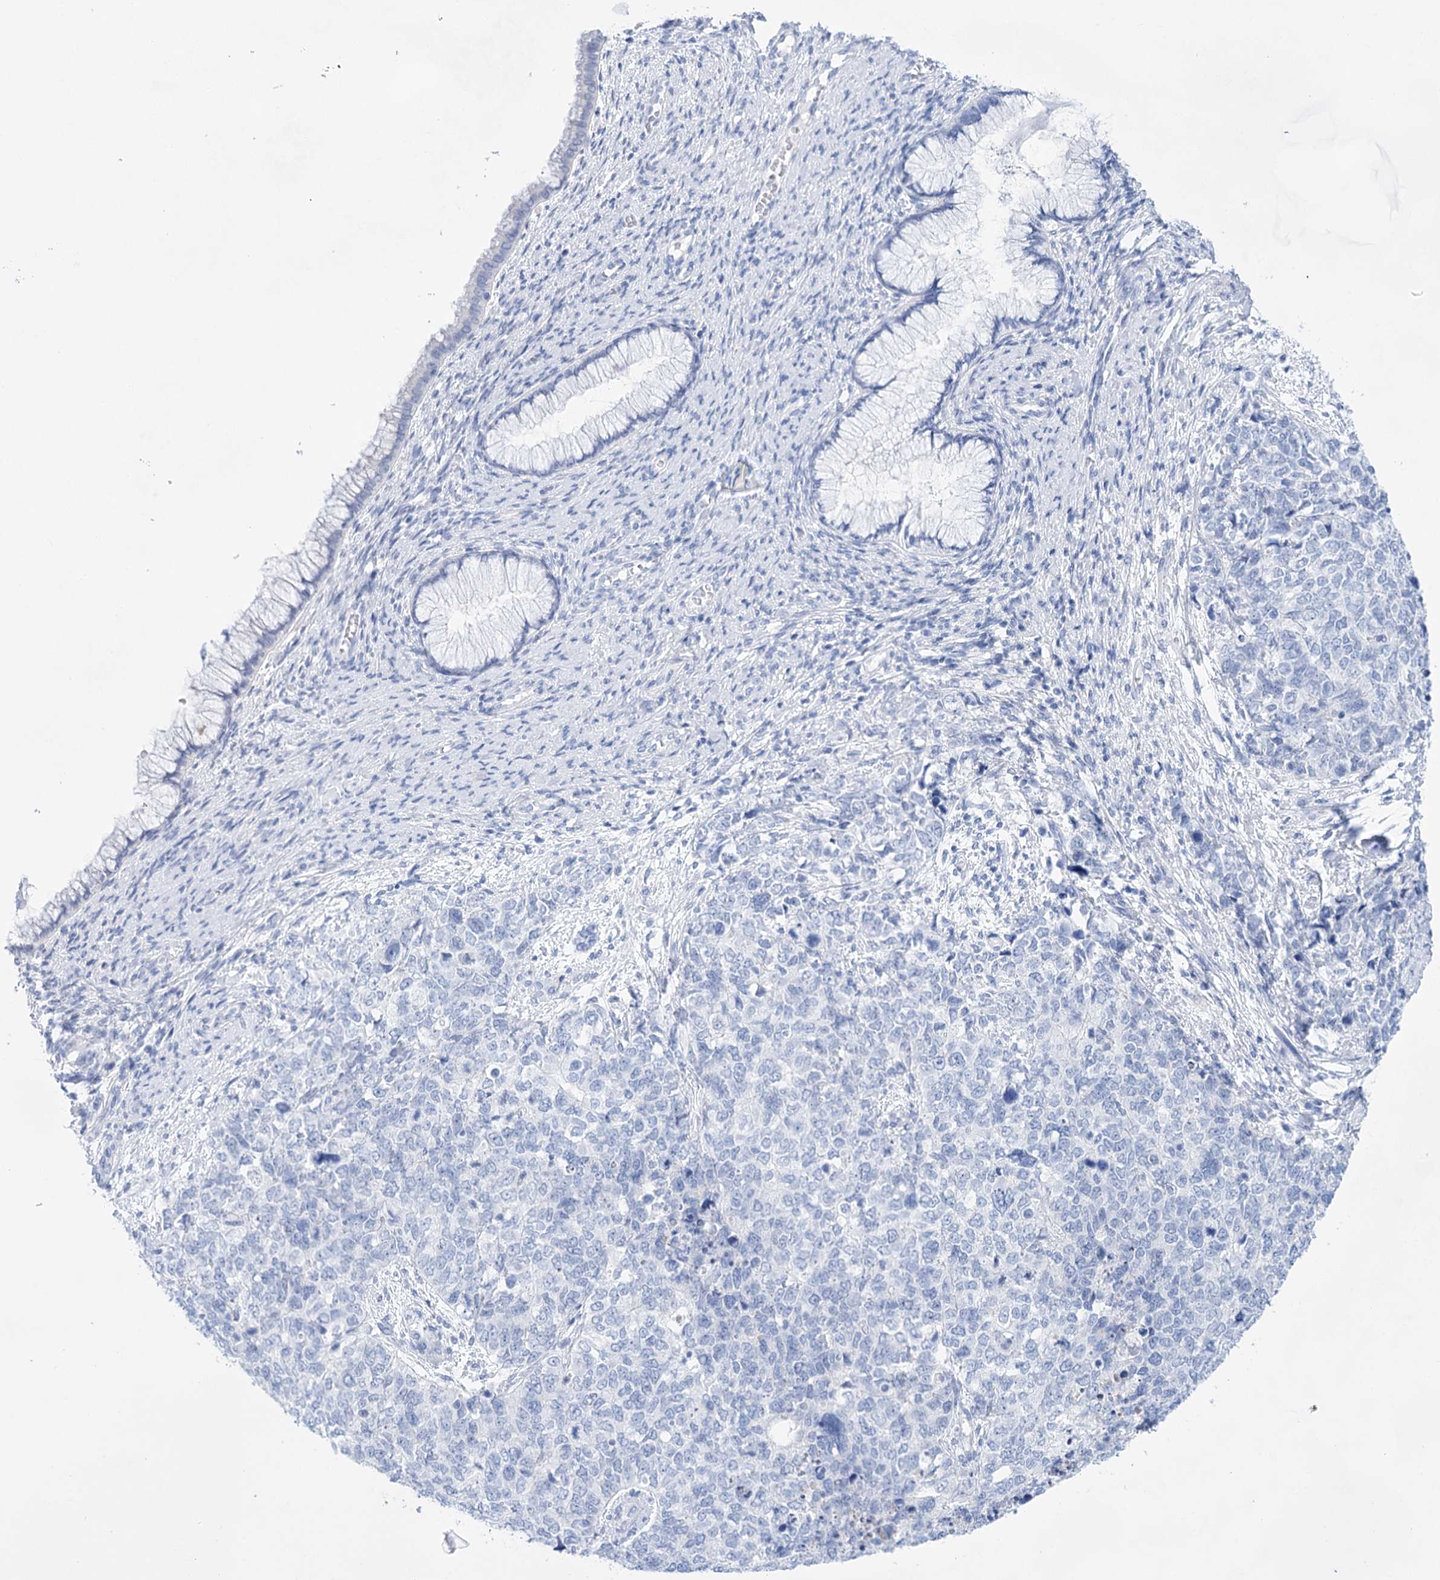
{"staining": {"intensity": "negative", "quantity": "none", "location": "none"}, "tissue": "cervical cancer", "cell_type": "Tumor cells", "image_type": "cancer", "snomed": [{"axis": "morphology", "description": "Squamous cell carcinoma, NOS"}, {"axis": "topography", "description": "Cervix"}], "caption": "An image of cervical cancer (squamous cell carcinoma) stained for a protein shows no brown staining in tumor cells. Nuclei are stained in blue.", "gene": "LALBA", "patient": {"sex": "female", "age": 63}}